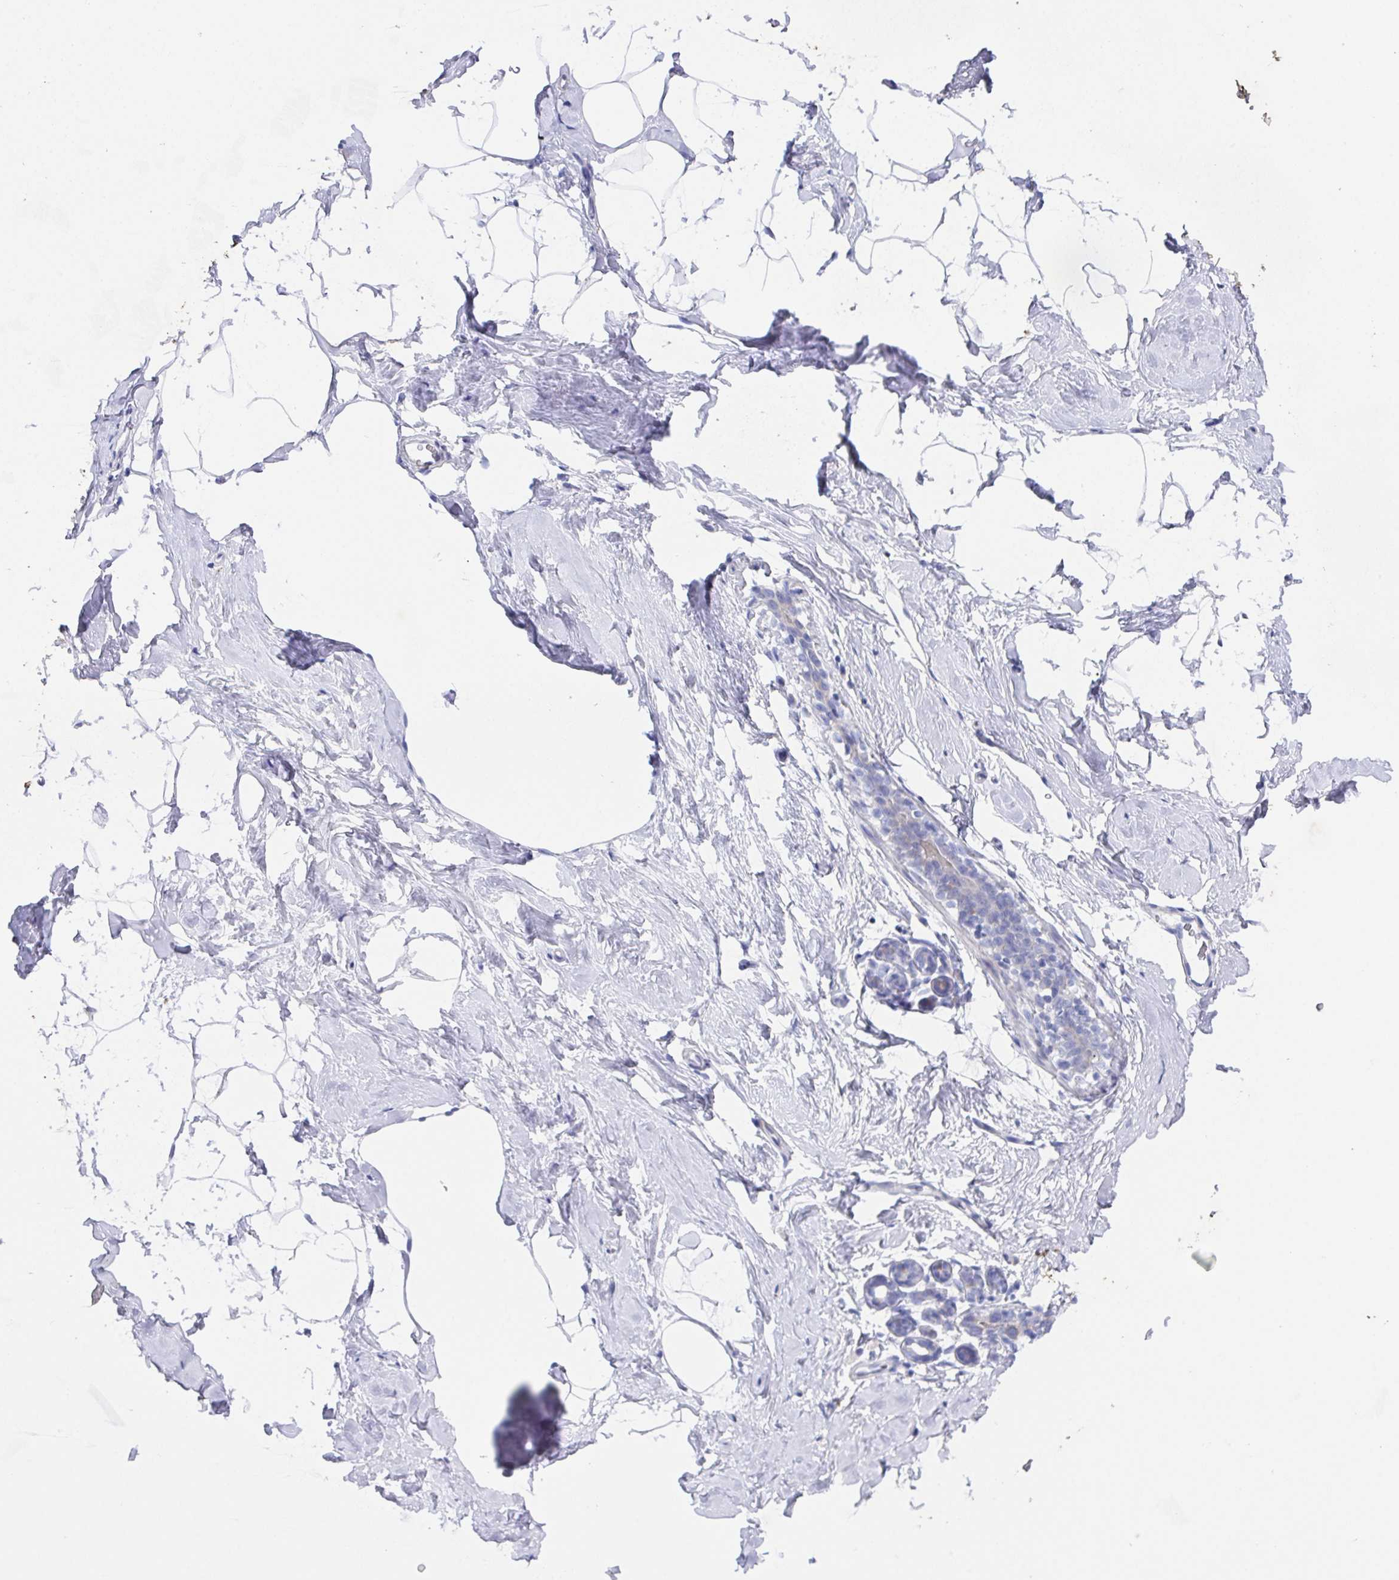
{"staining": {"intensity": "negative", "quantity": "none", "location": "none"}, "tissue": "breast", "cell_type": "Adipocytes", "image_type": "normal", "snomed": [{"axis": "morphology", "description": "Normal tissue, NOS"}, {"axis": "topography", "description": "Breast"}], "caption": "DAB immunohistochemical staining of unremarkable breast displays no significant staining in adipocytes.", "gene": "SSC4D", "patient": {"sex": "female", "age": 32}}